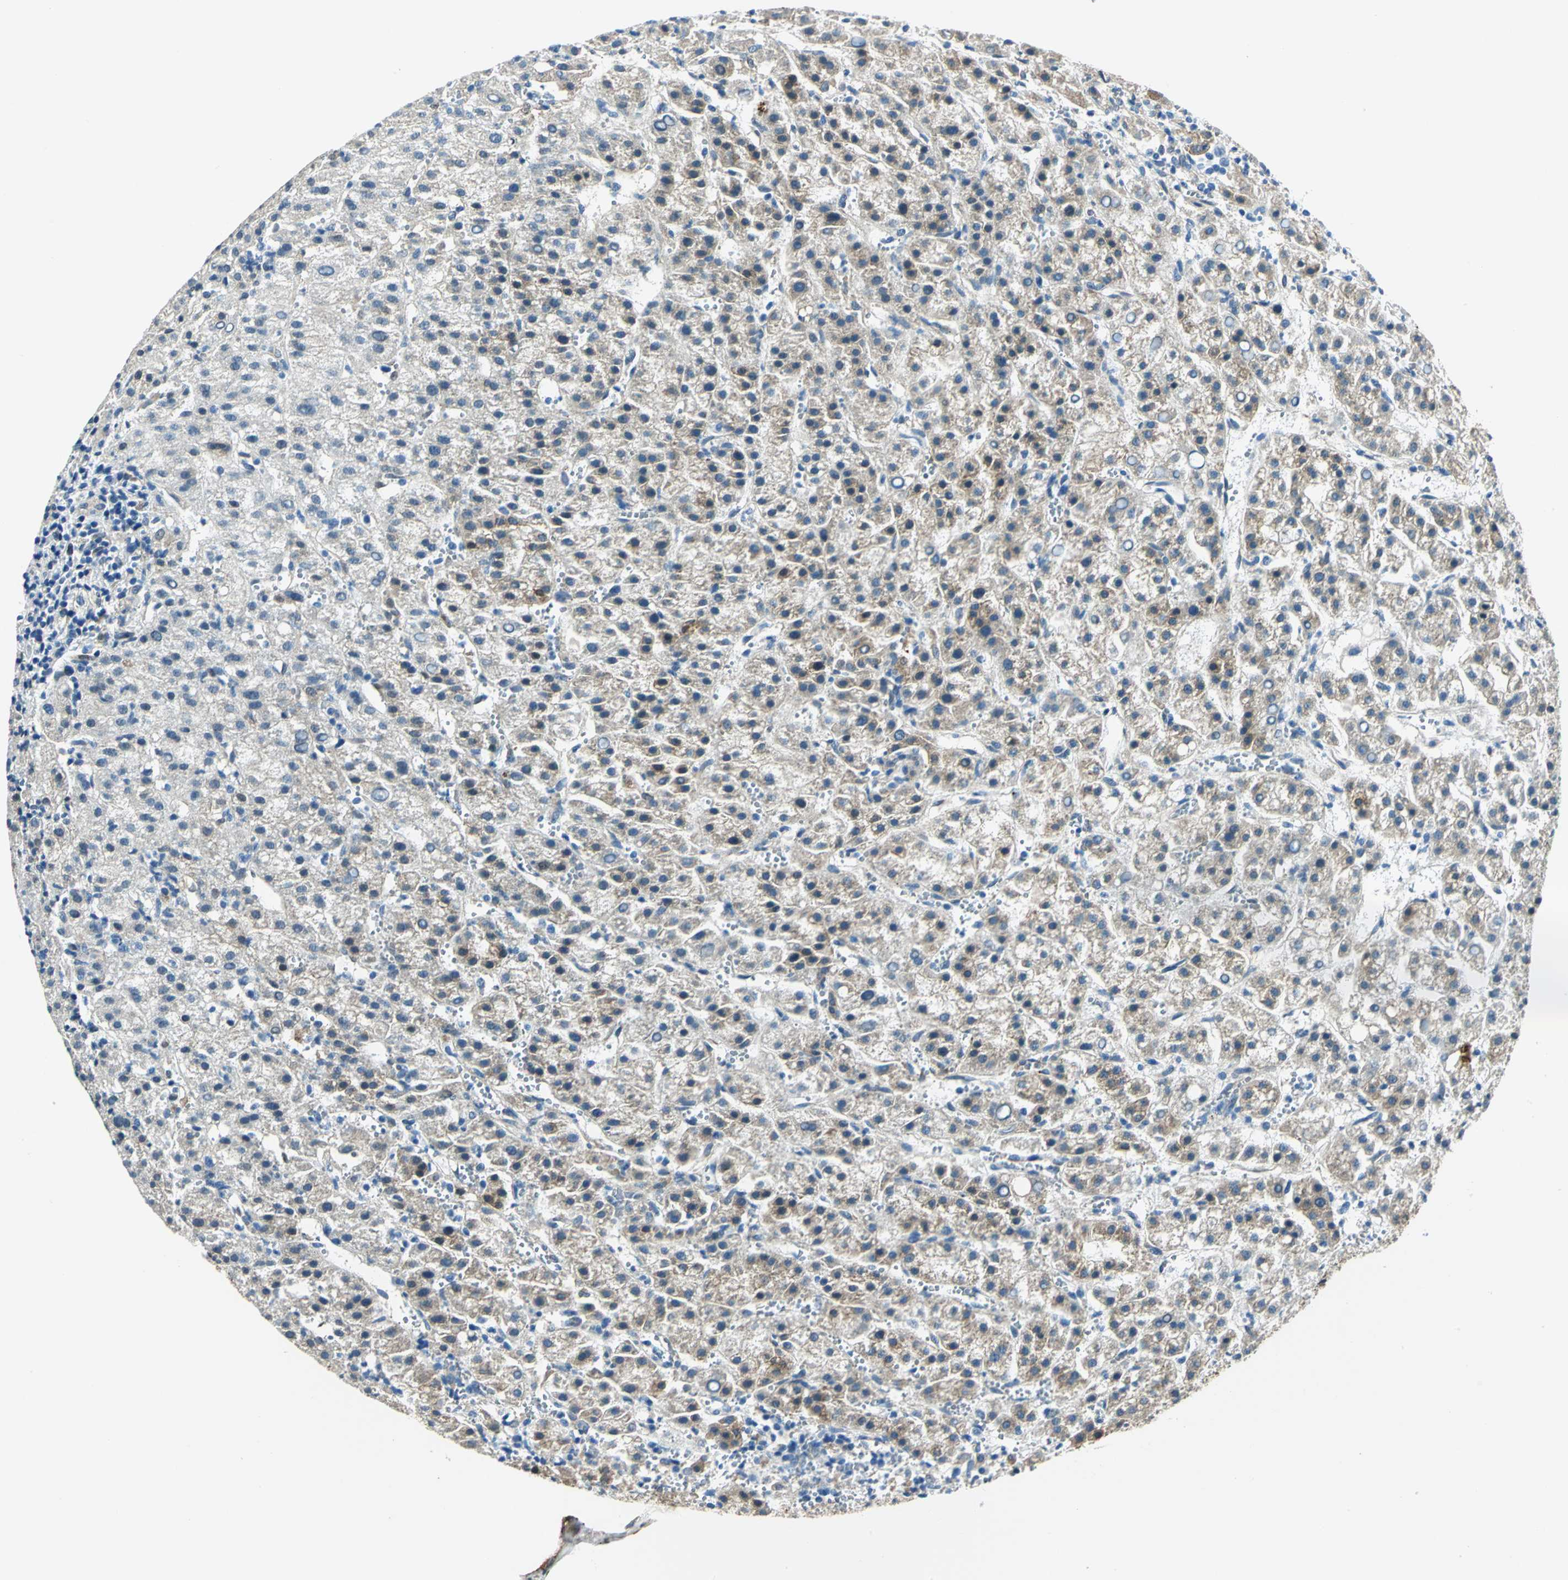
{"staining": {"intensity": "weak", "quantity": "25%-75%", "location": "cytoplasmic/membranous"}, "tissue": "liver cancer", "cell_type": "Tumor cells", "image_type": "cancer", "snomed": [{"axis": "morphology", "description": "Carcinoma, Hepatocellular, NOS"}, {"axis": "topography", "description": "Liver"}], "caption": "Human liver cancer (hepatocellular carcinoma) stained with a protein marker displays weak staining in tumor cells.", "gene": "HSPB1", "patient": {"sex": "female", "age": 58}}